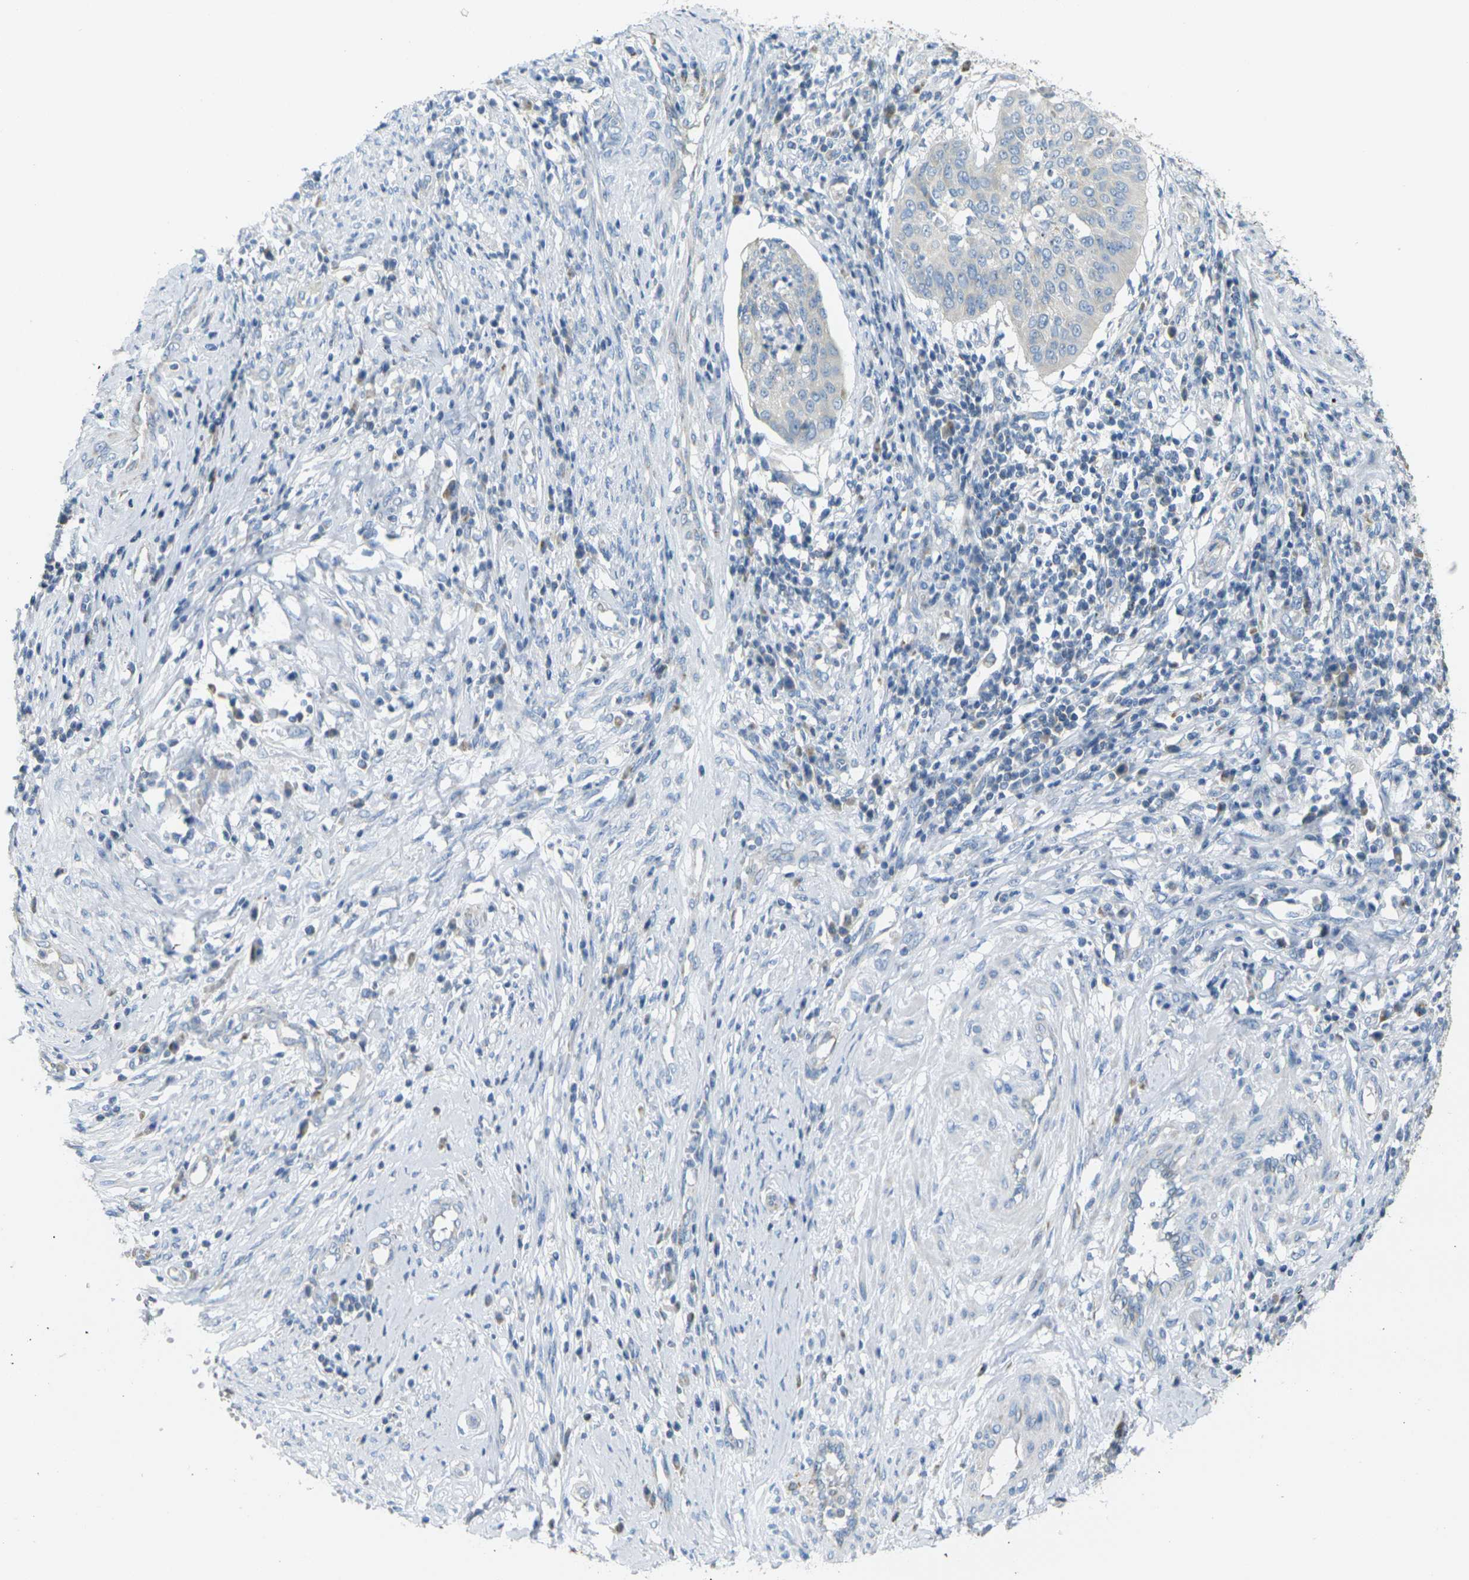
{"staining": {"intensity": "negative", "quantity": "none", "location": "none"}, "tissue": "cervical cancer", "cell_type": "Tumor cells", "image_type": "cancer", "snomed": [{"axis": "morphology", "description": "Normal tissue, NOS"}, {"axis": "morphology", "description": "Squamous cell carcinoma, NOS"}, {"axis": "topography", "description": "Cervix"}], "caption": "High magnification brightfield microscopy of cervical cancer (squamous cell carcinoma) stained with DAB (3,3'-diaminobenzidine) (brown) and counterstained with hematoxylin (blue): tumor cells show no significant expression.", "gene": "PARD6B", "patient": {"sex": "female", "age": 39}}